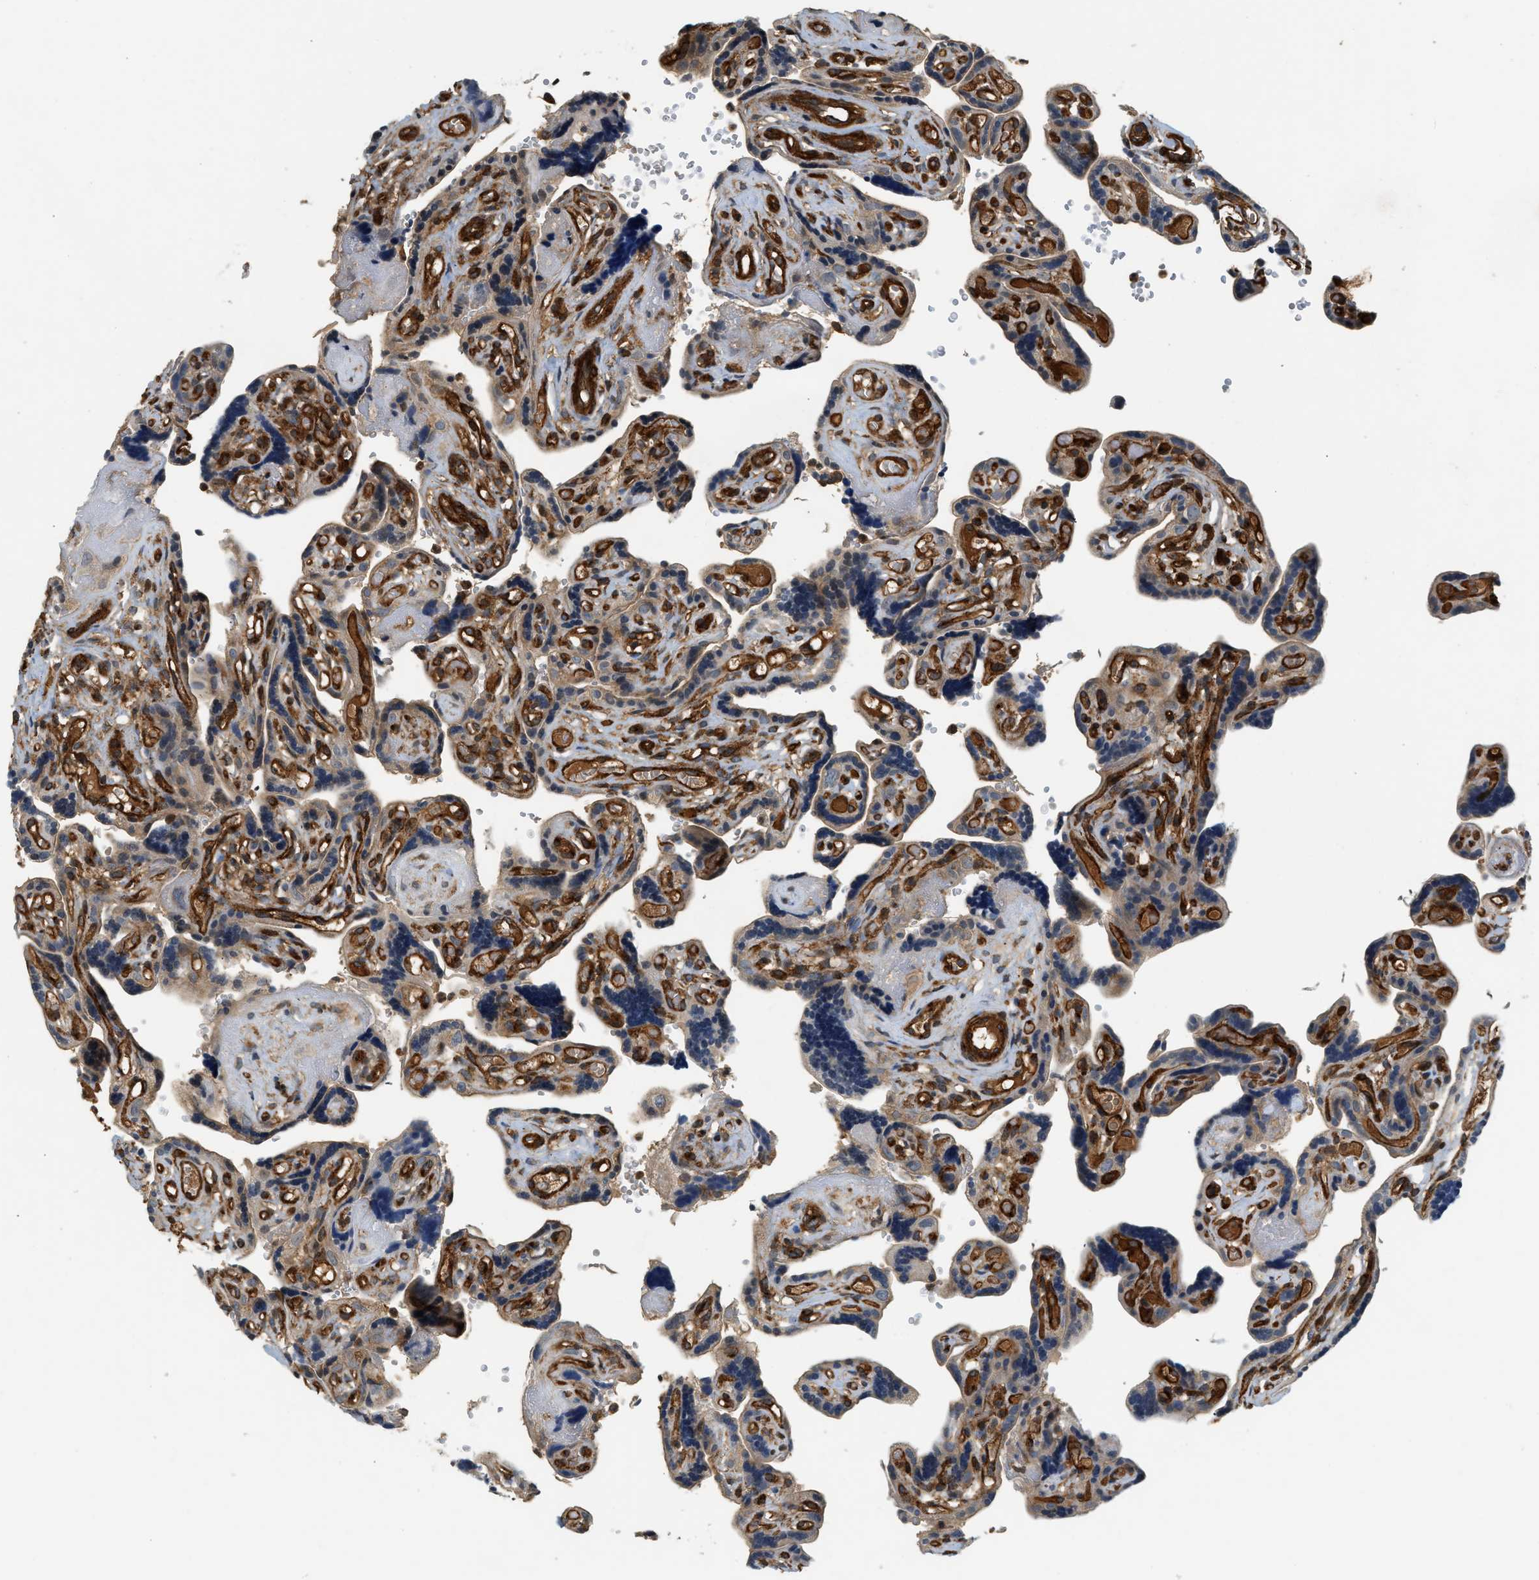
{"staining": {"intensity": "moderate", "quantity": ">75%", "location": "cytoplasmic/membranous"}, "tissue": "placenta", "cell_type": "Decidual cells", "image_type": "normal", "snomed": [{"axis": "morphology", "description": "Normal tissue, NOS"}, {"axis": "topography", "description": "Placenta"}], "caption": "Human placenta stained for a protein (brown) displays moderate cytoplasmic/membranous positive expression in approximately >75% of decidual cells.", "gene": "HIP1", "patient": {"sex": "female", "age": 30}}